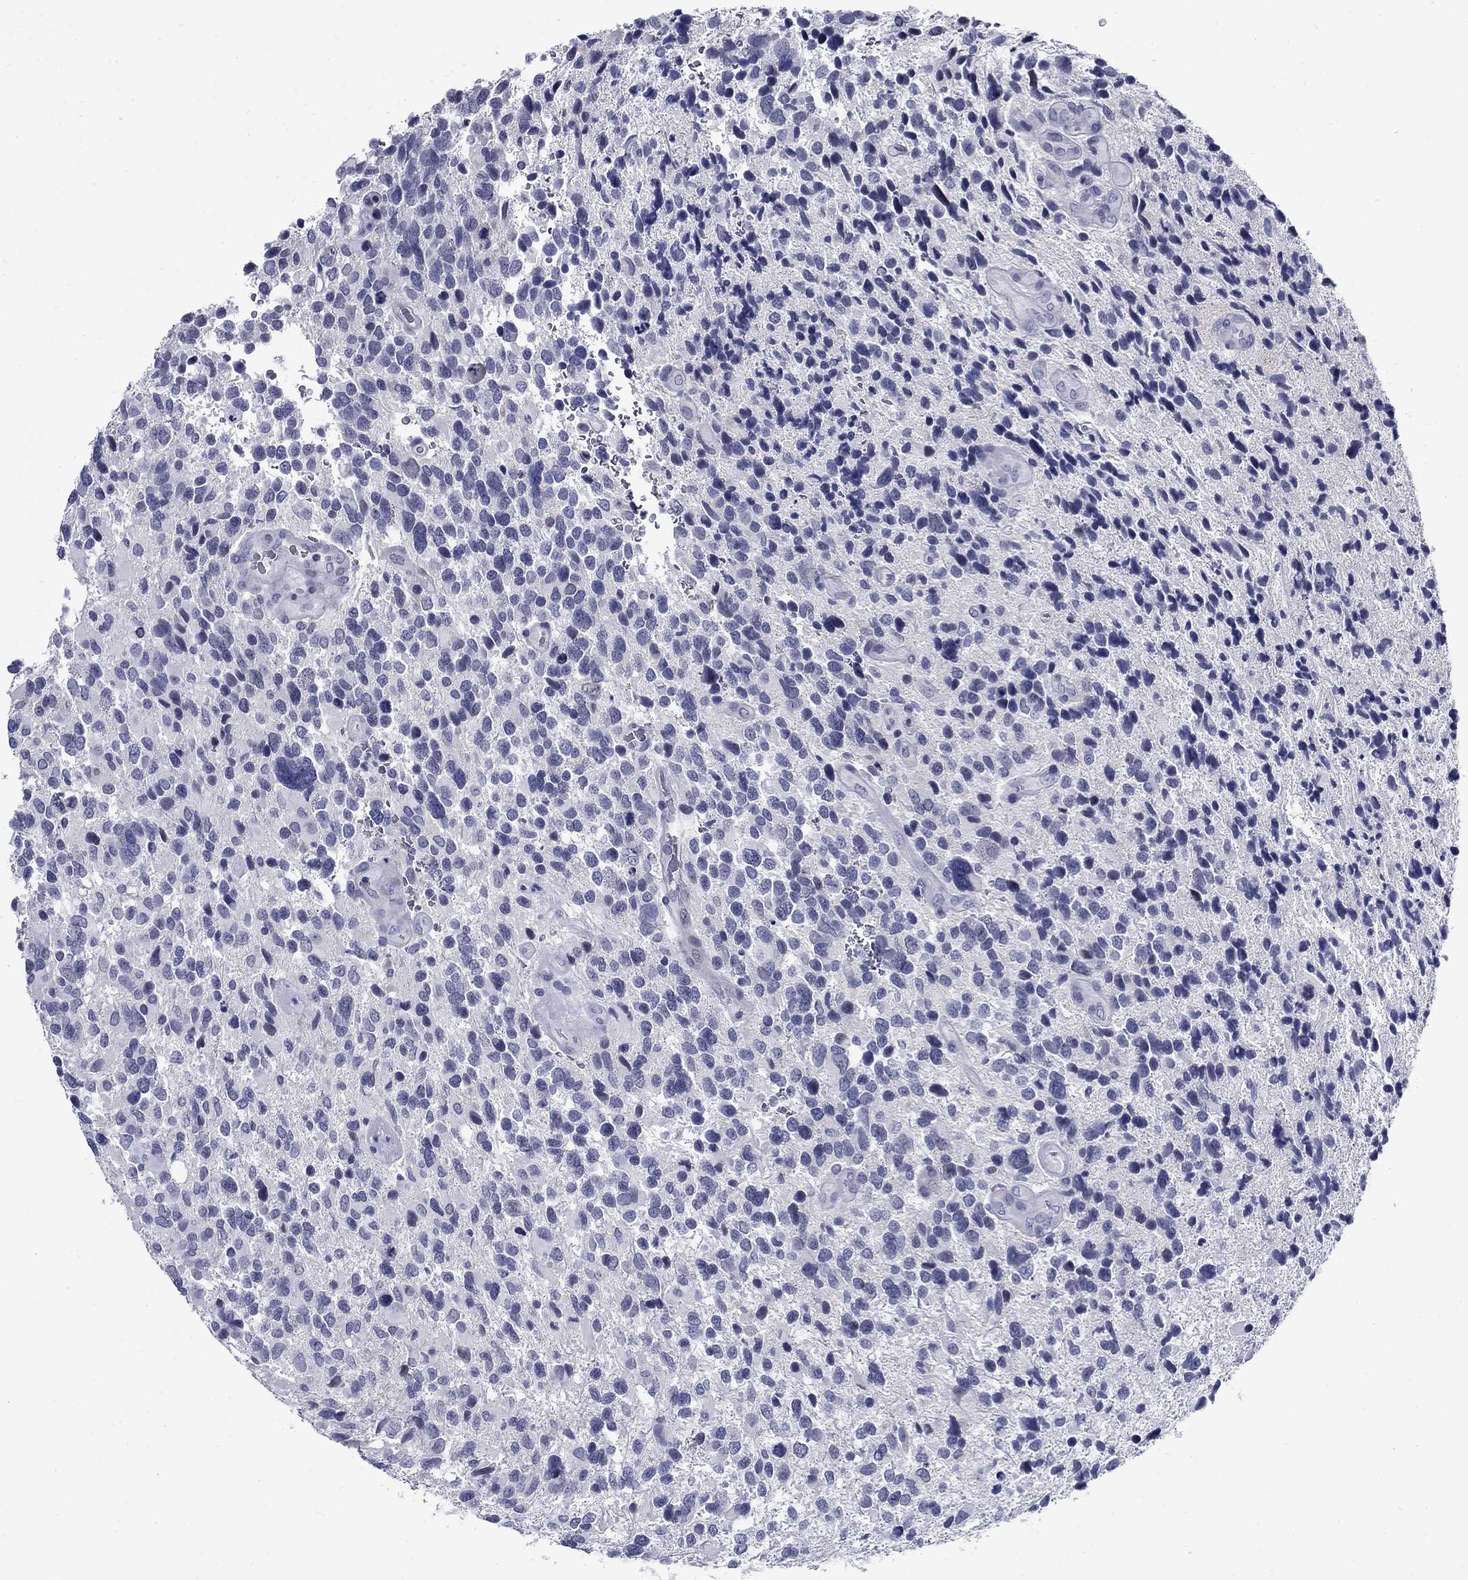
{"staining": {"intensity": "negative", "quantity": "none", "location": "none"}, "tissue": "glioma", "cell_type": "Tumor cells", "image_type": "cancer", "snomed": [{"axis": "morphology", "description": "Glioma, malignant, Low grade"}, {"axis": "topography", "description": "Brain"}], "caption": "Malignant low-grade glioma was stained to show a protein in brown. There is no significant expression in tumor cells.", "gene": "C4orf19", "patient": {"sex": "female", "age": 32}}